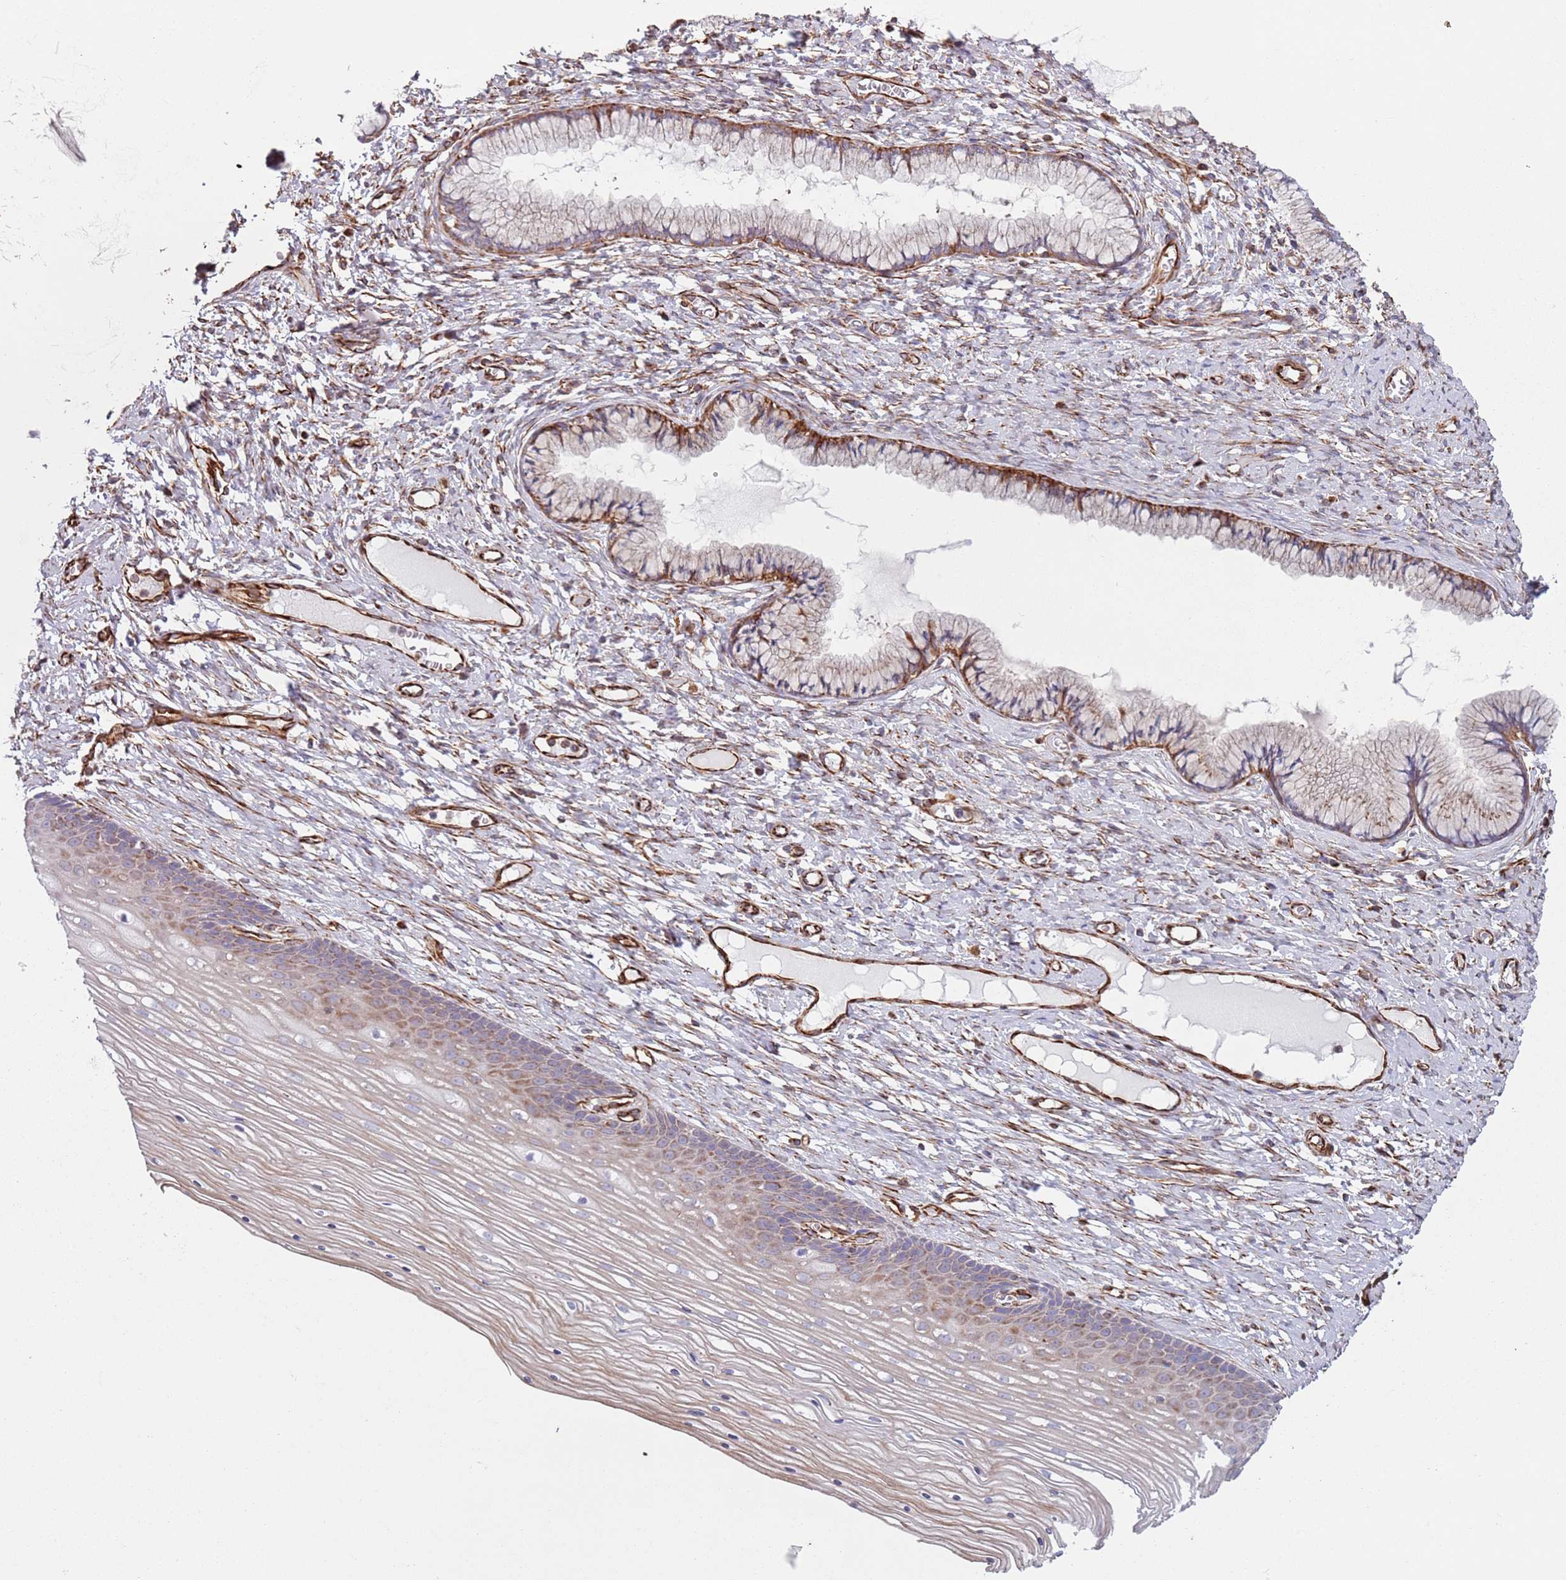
{"staining": {"intensity": "moderate", "quantity": "25%-75%", "location": "cytoplasmic/membranous"}, "tissue": "cervix", "cell_type": "Glandular cells", "image_type": "normal", "snomed": [{"axis": "morphology", "description": "Normal tissue, NOS"}, {"axis": "topography", "description": "Cervix"}], "caption": "Immunohistochemistry (IHC) histopathology image of normal cervix: human cervix stained using immunohistochemistry displays medium levels of moderate protein expression localized specifically in the cytoplasmic/membranous of glandular cells, appearing as a cytoplasmic/membranous brown color.", "gene": "SNAPIN", "patient": {"sex": "female", "age": 42}}